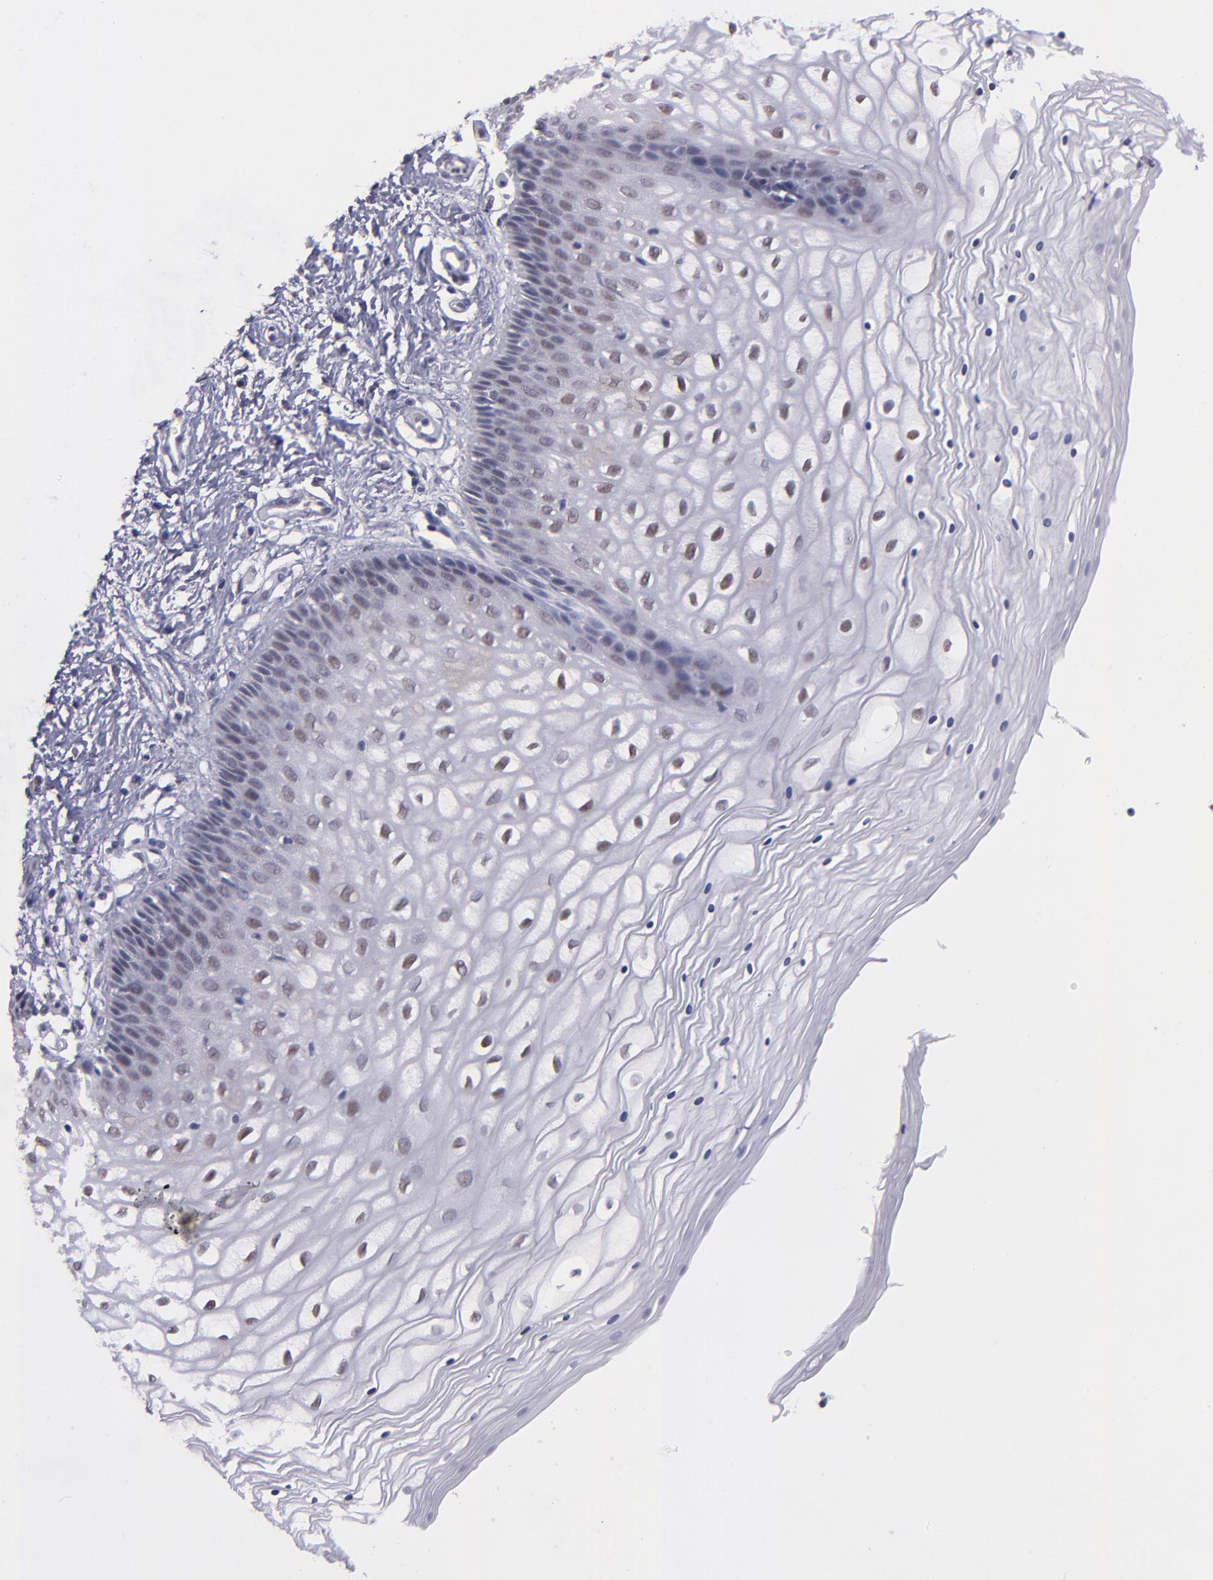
{"staining": {"intensity": "weak", "quantity": "25%-75%", "location": "nuclear"}, "tissue": "vagina", "cell_type": "Squamous epithelial cells", "image_type": "normal", "snomed": [{"axis": "morphology", "description": "Normal tissue, NOS"}, {"axis": "topography", "description": "Vagina"}], "caption": "Immunohistochemistry staining of unremarkable vagina, which reveals low levels of weak nuclear expression in approximately 25%-75% of squamous epithelial cells indicating weak nuclear protein staining. The staining was performed using DAB (3,3'-diaminobenzidine) (brown) for protein detection and nuclei were counterstained in hematoxylin (blue).", "gene": "OTUB2", "patient": {"sex": "female", "age": 34}}